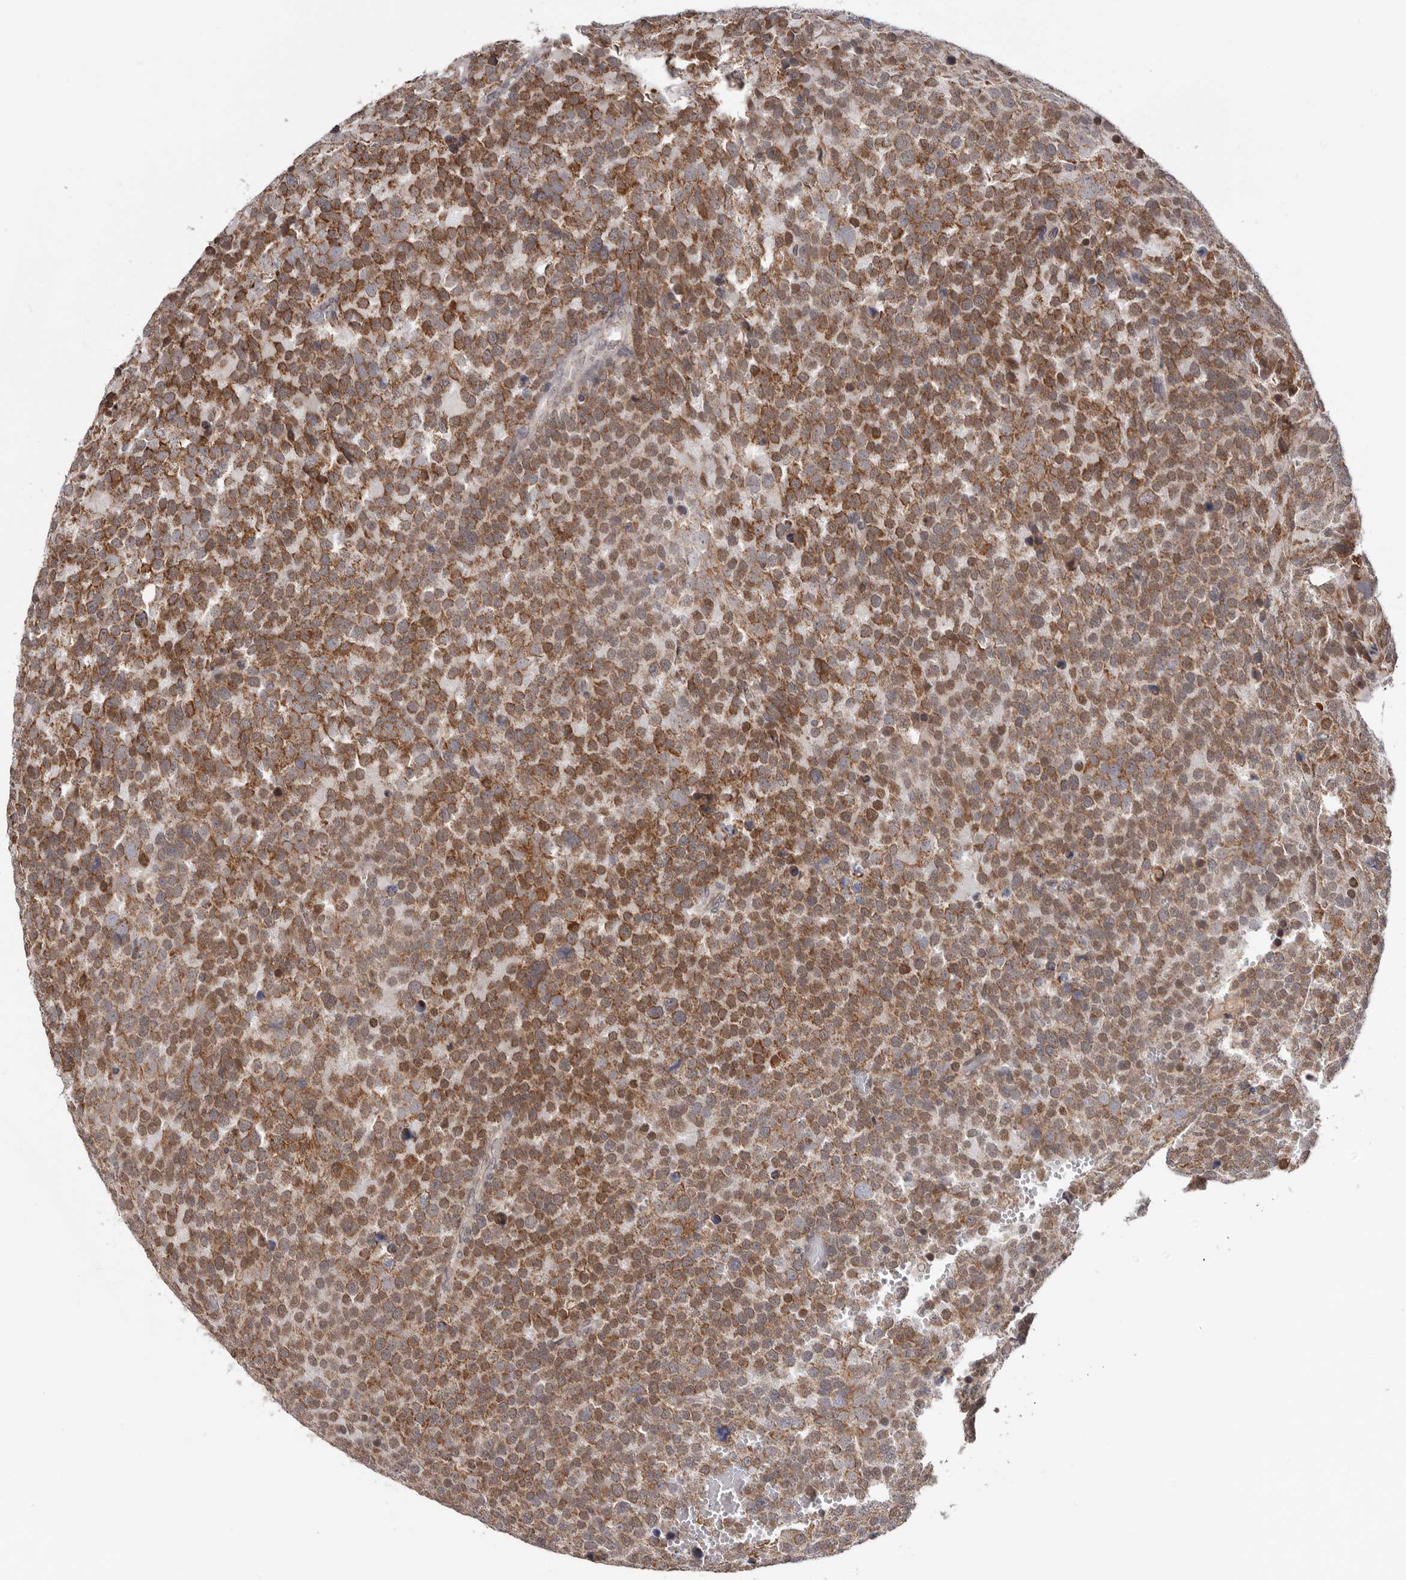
{"staining": {"intensity": "moderate", "quantity": ">75%", "location": "cytoplasmic/membranous,nuclear"}, "tissue": "testis cancer", "cell_type": "Tumor cells", "image_type": "cancer", "snomed": [{"axis": "morphology", "description": "Seminoma, NOS"}, {"axis": "topography", "description": "Testis"}], "caption": "Seminoma (testis) was stained to show a protein in brown. There is medium levels of moderate cytoplasmic/membranous and nuclear positivity in approximately >75% of tumor cells. (DAB (3,3'-diaminobenzidine) IHC with brightfield microscopy, high magnification).", "gene": "MOGAT2", "patient": {"sex": "male", "age": 71}}